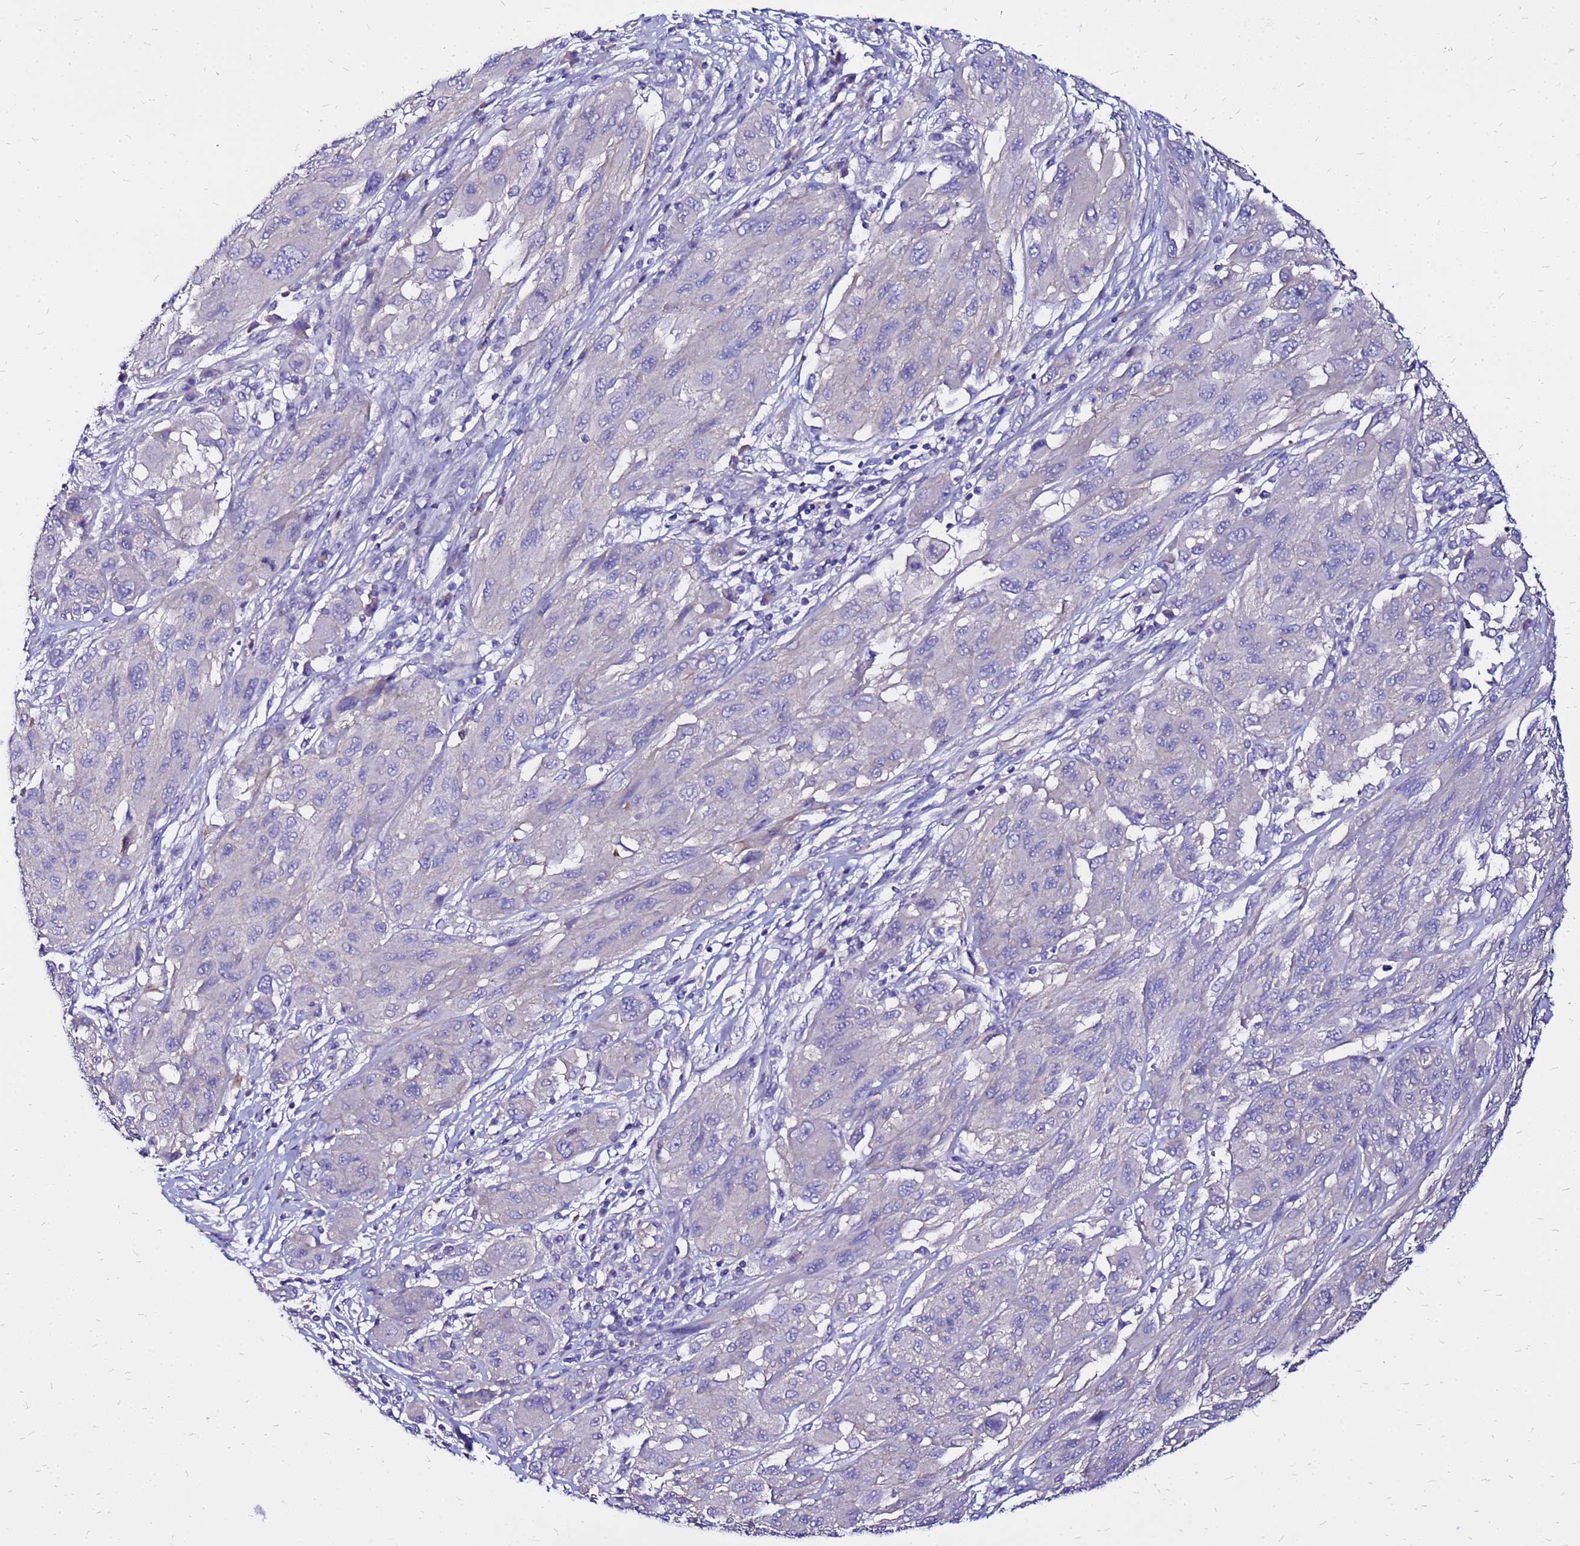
{"staining": {"intensity": "negative", "quantity": "none", "location": "none"}, "tissue": "melanoma", "cell_type": "Tumor cells", "image_type": "cancer", "snomed": [{"axis": "morphology", "description": "Malignant melanoma, NOS"}, {"axis": "topography", "description": "Skin"}], "caption": "This is an immunohistochemistry histopathology image of melanoma. There is no positivity in tumor cells.", "gene": "ARHGEF5", "patient": {"sex": "female", "age": 91}}